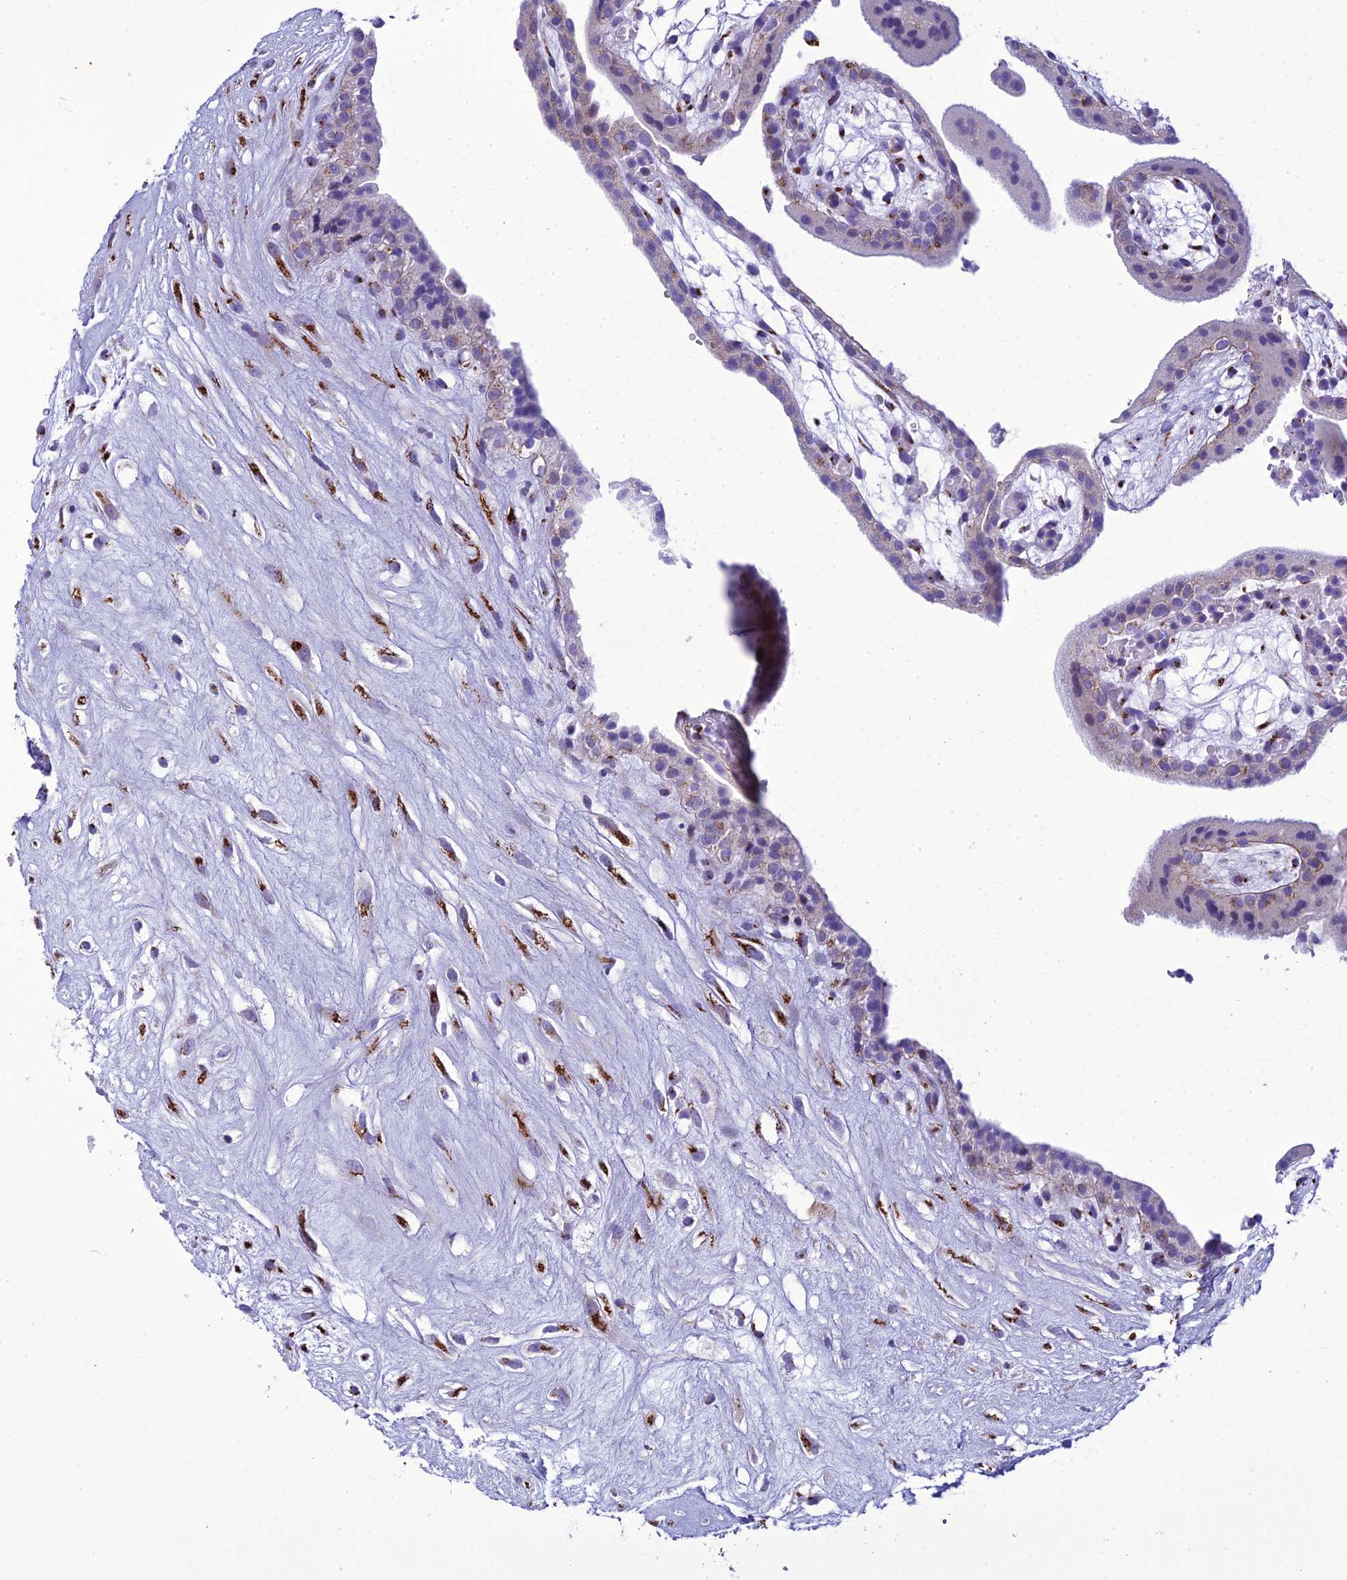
{"staining": {"intensity": "strong", "quantity": "25%-75%", "location": "cytoplasmic/membranous"}, "tissue": "placenta", "cell_type": "Decidual cells", "image_type": "normal", "snomed": [{"axis": "morphology", "description": "Normal tissue, NOS"}, {"axis": "topography", "description": "Placenta"}], "caption": "This is a micrograph of immunohistochemistry staining of unremarkable placenta, which shows strong expression in the cytoplasmic/membranous of decidual cells.", "gene": "GOLM2", "patient": {"sex": "female", "age": 18}}